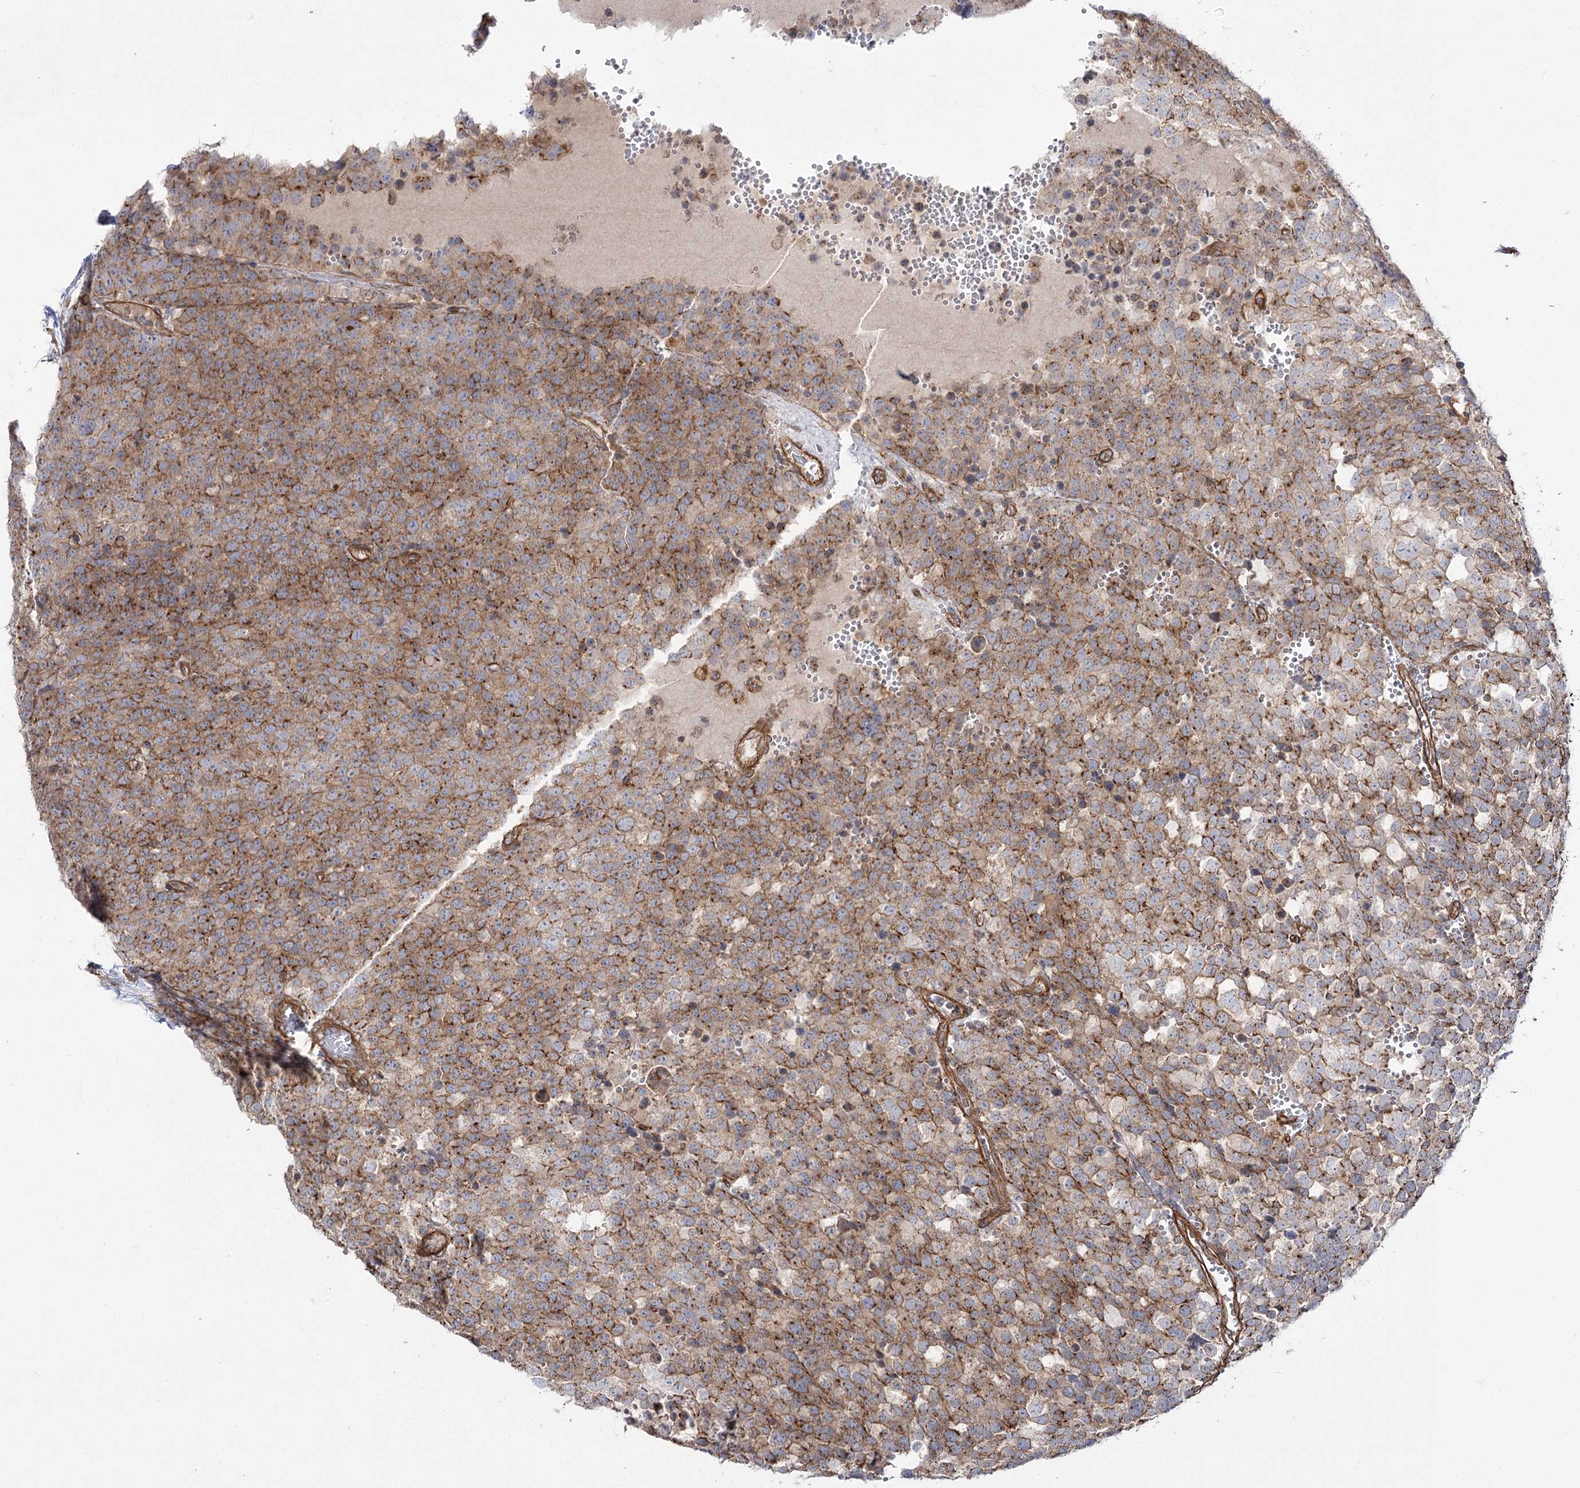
{"staining": {"intensity": "moderate", "quantity": ">75%", "location": "cytoplasmic/membranous"}, "tissue": "testis cancer", "cell_type": "Tumor cells", "image_type": "cancer", "snomed": [{"axis": "morphology", "description": "Seminoma, NOS"}, {"axis": "topography", "description": "Testis"}], "caption": "Human testis cancer stained with a brown dye displays moderate cytoplasmic/membranous positive expression in about >75% of tumor cells.", "gene": "SH3BP5L", "patient": {"sex": "male", "age": 71}}